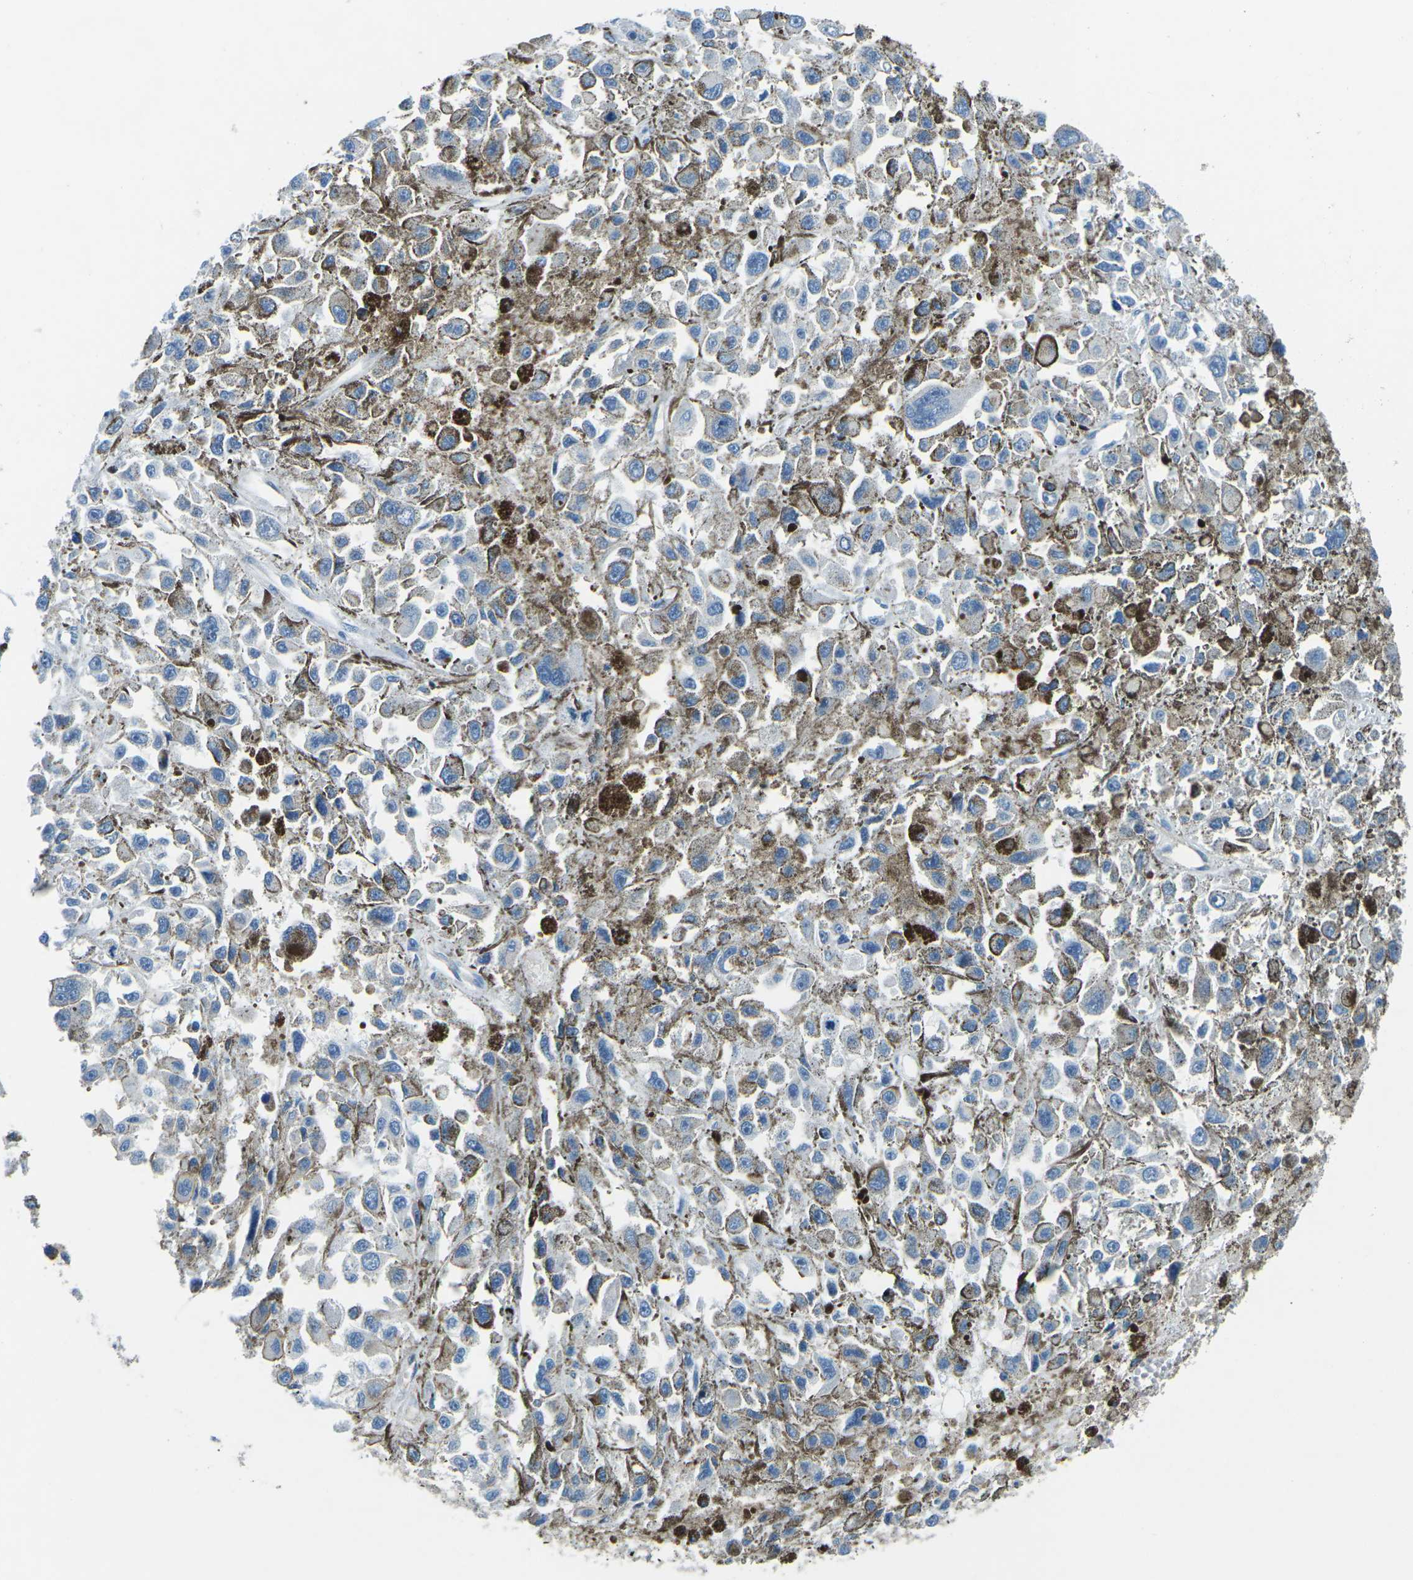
{"staining": {"intensity": "negative", "quantity": "none", "location": "none"}, "tissue": "melanoma", "cell_type": "Tumor cells", "image_type": "cancer", "snomed": [{"axis": "morphology", "description": "Malignant melanoma, Metastatic site"}, {"axis": "topography", "description": "Lymph node"}], "caption": "The histopathology image shows no staining of tumor cells in malignant melanoma (metastatic site).", "gene": "CD1D", "patient": {"sex": "male", "age": 59}}